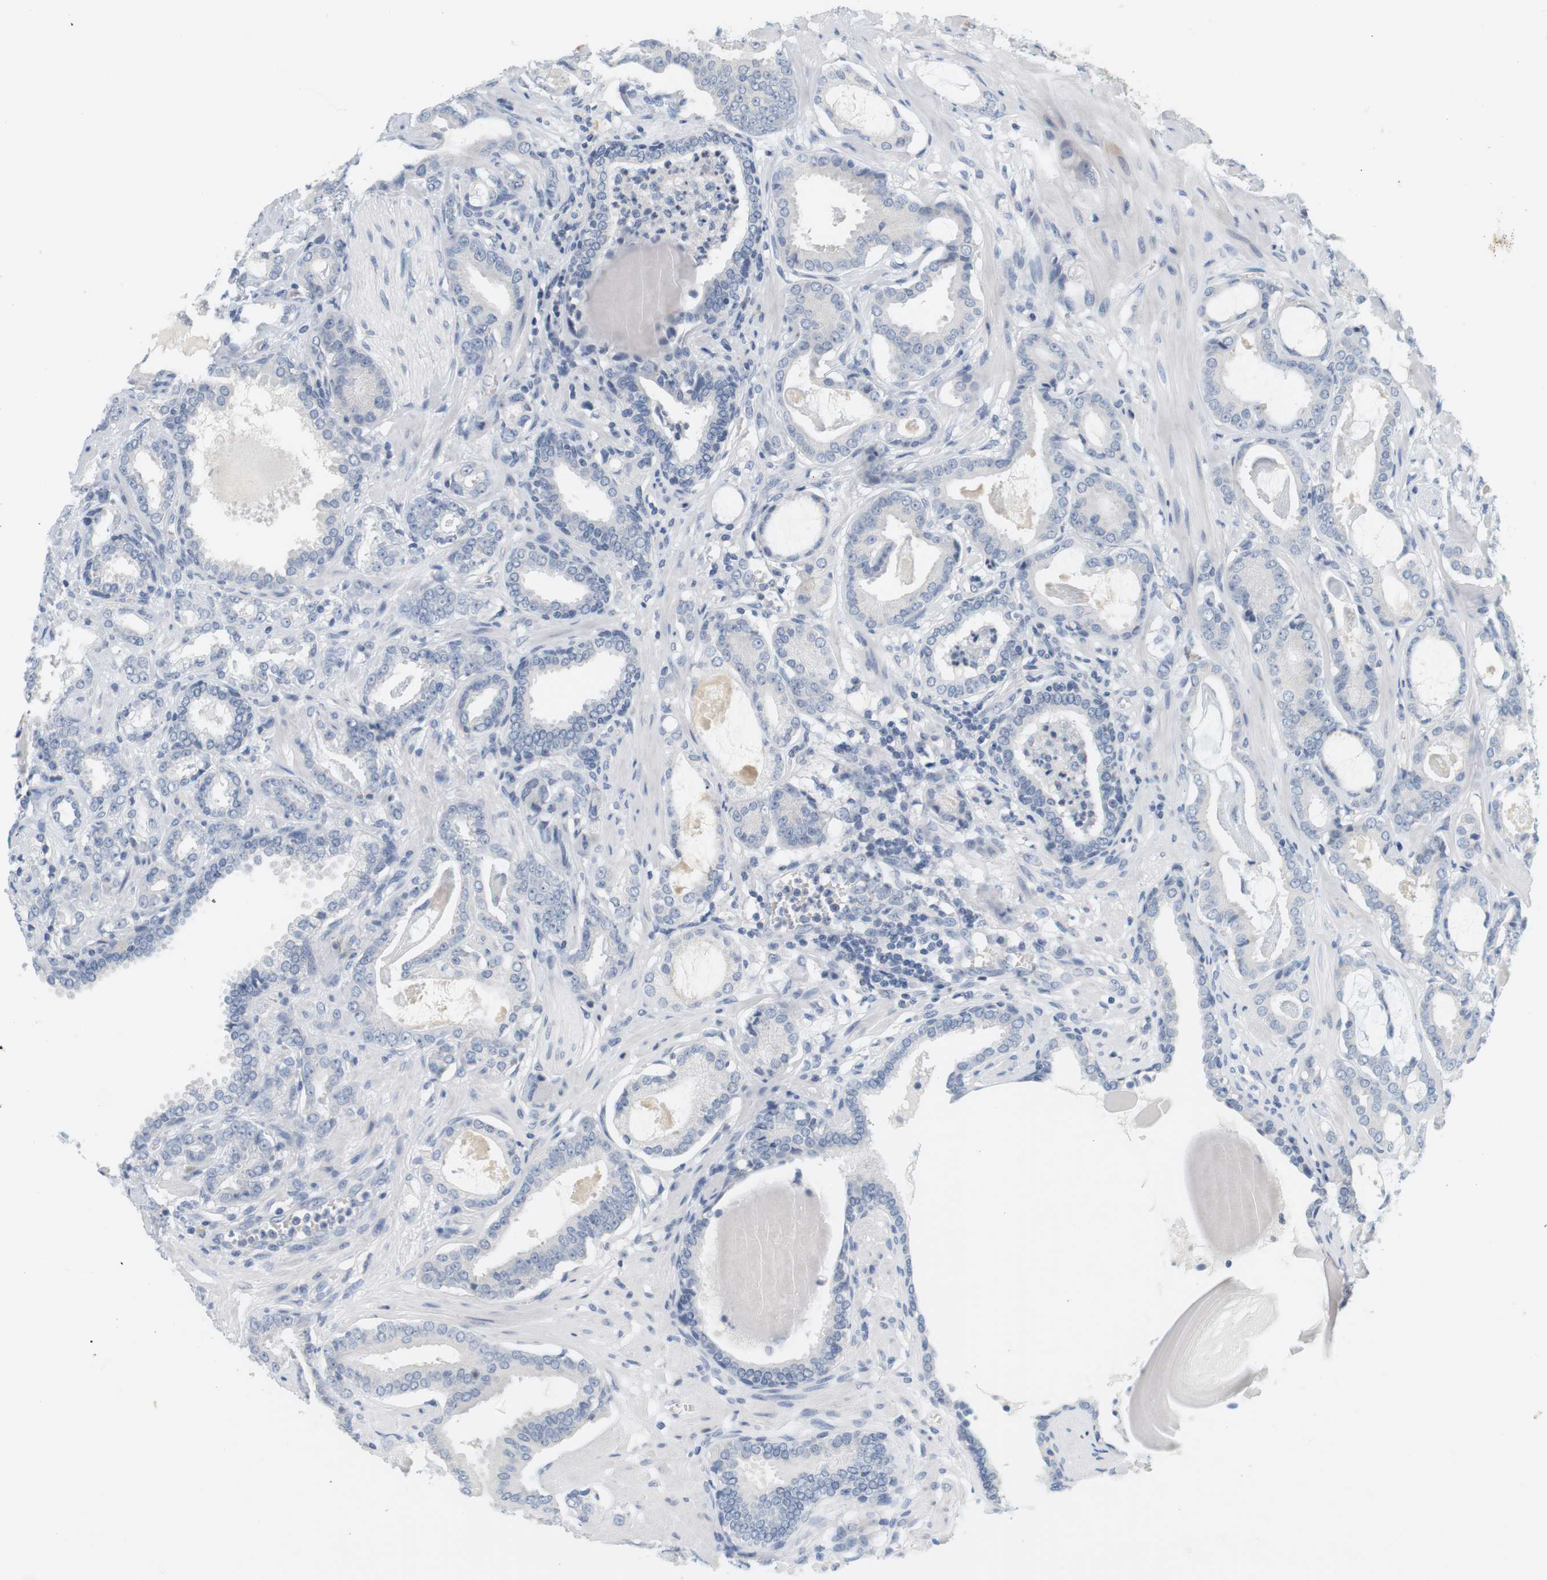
{"staining": {"intensity": "negative", "quantity": "none", "location": "none"}, "tissue": "prostate cancer", "cell_type": "Tumor cells", "image_type": "cancer", "snomed": [{"axis": "morphology", "description": "Adenocarcinoma, Low grade"}, {"axis": "topography", "description": "Prostate"}], "caption": "Immunohistochemistry (IHC) micrograph of prostate cancer stained for a protein (brown), which demonstrates no staining in tumor cells. The staining is performed using DAB brown chromogen with nuclei counter-stained in using hematoxylin.", "gene": "OPRM1", "patient": {"sex": "male", "age": 53}}